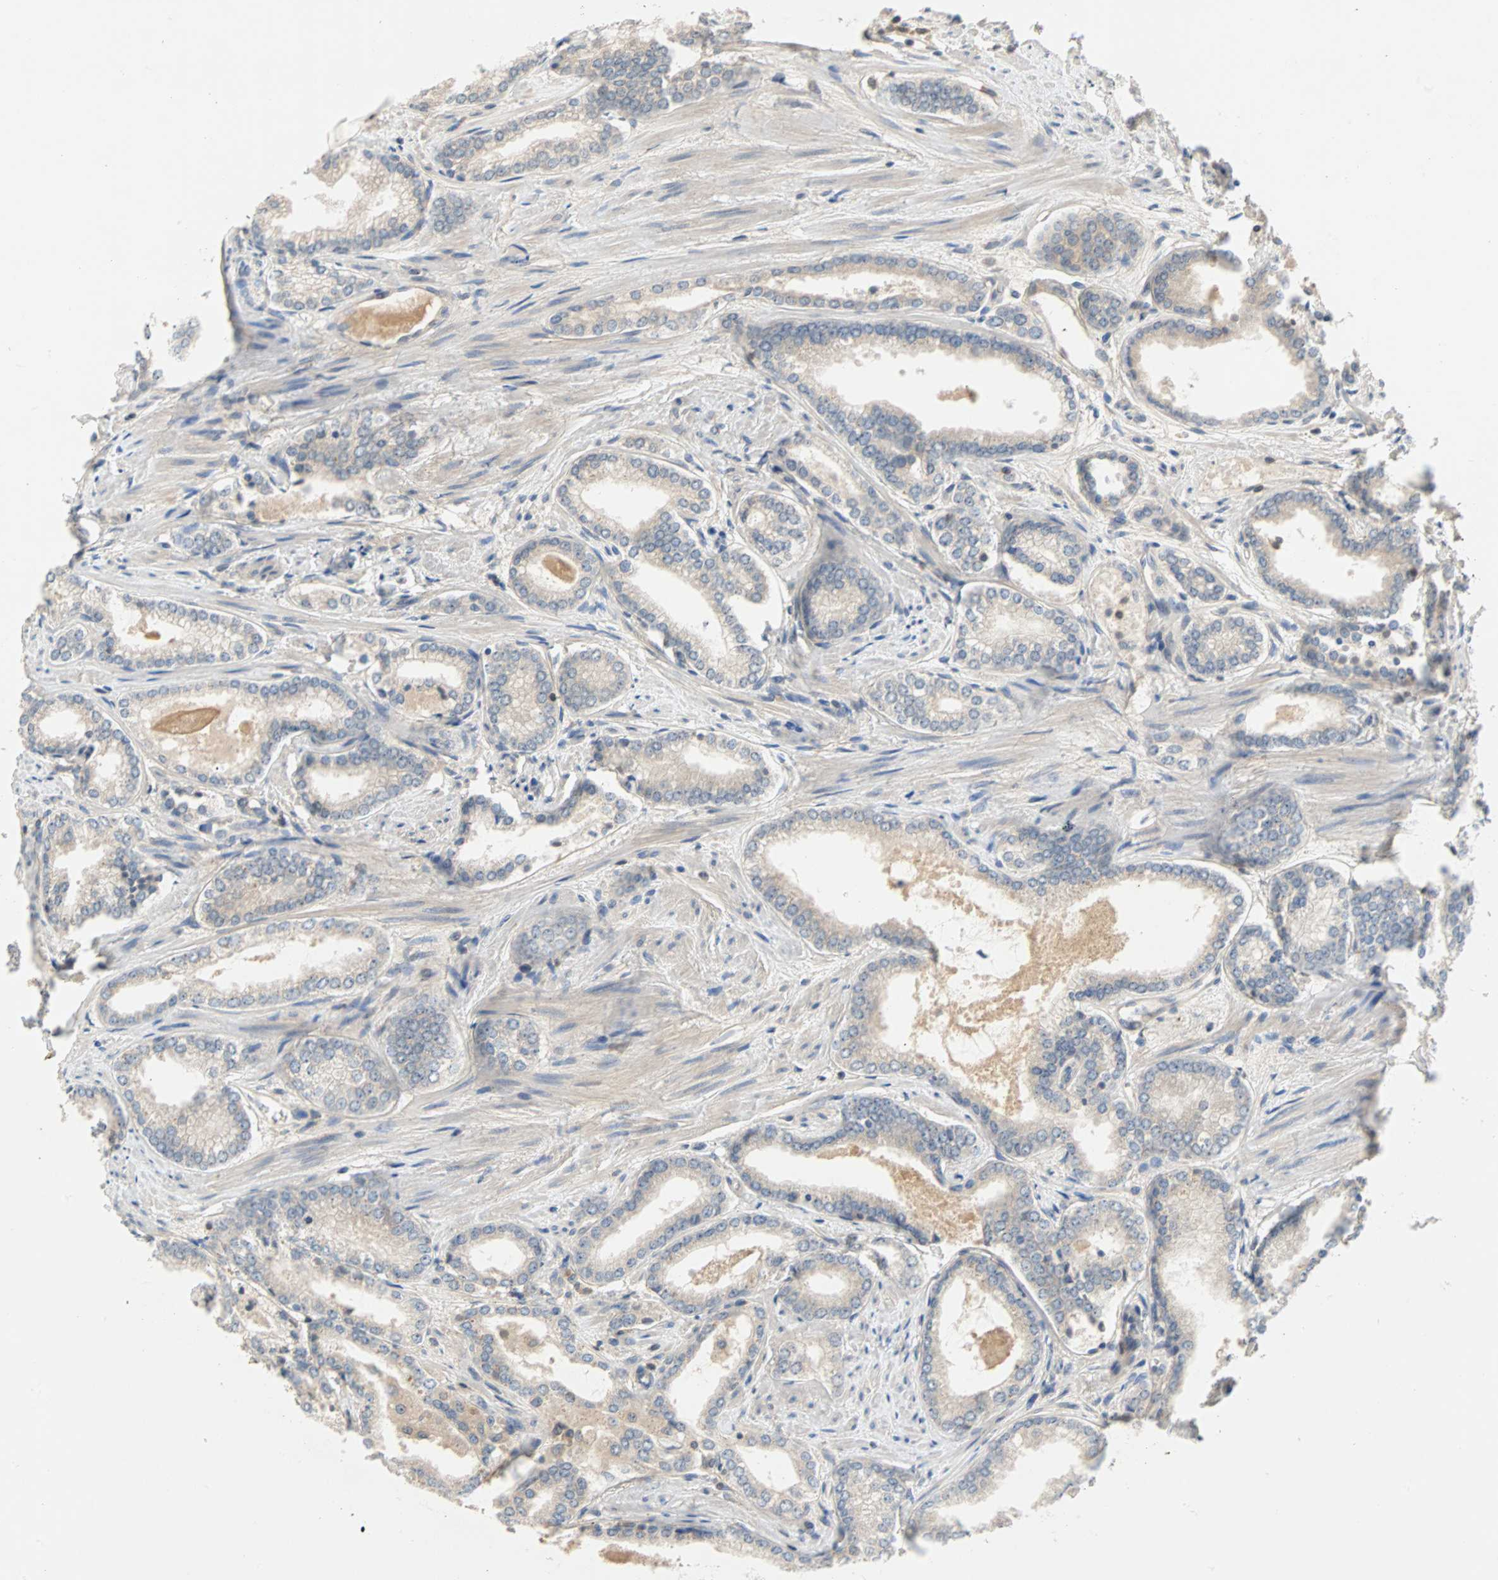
{"staining": {"intensity": "negative", "quantity": "none", "location": "none"}, "tissue": "prostate cancer", "cell_type": "Tumor cells", "image_type": "cancer", "snomed": [{"axis": "morphology", "description": "Adenocarcinoma, Low grade"}, {"axis": "topography", "description": "Prostate"}], "caption": "Human prostate cancer stained for a protein using immunohistochemistry (IHC) demonstrates no staining in tumor cells.", "gene": "MAP4K1", "patient": {"sex": "male", "age": 60}}